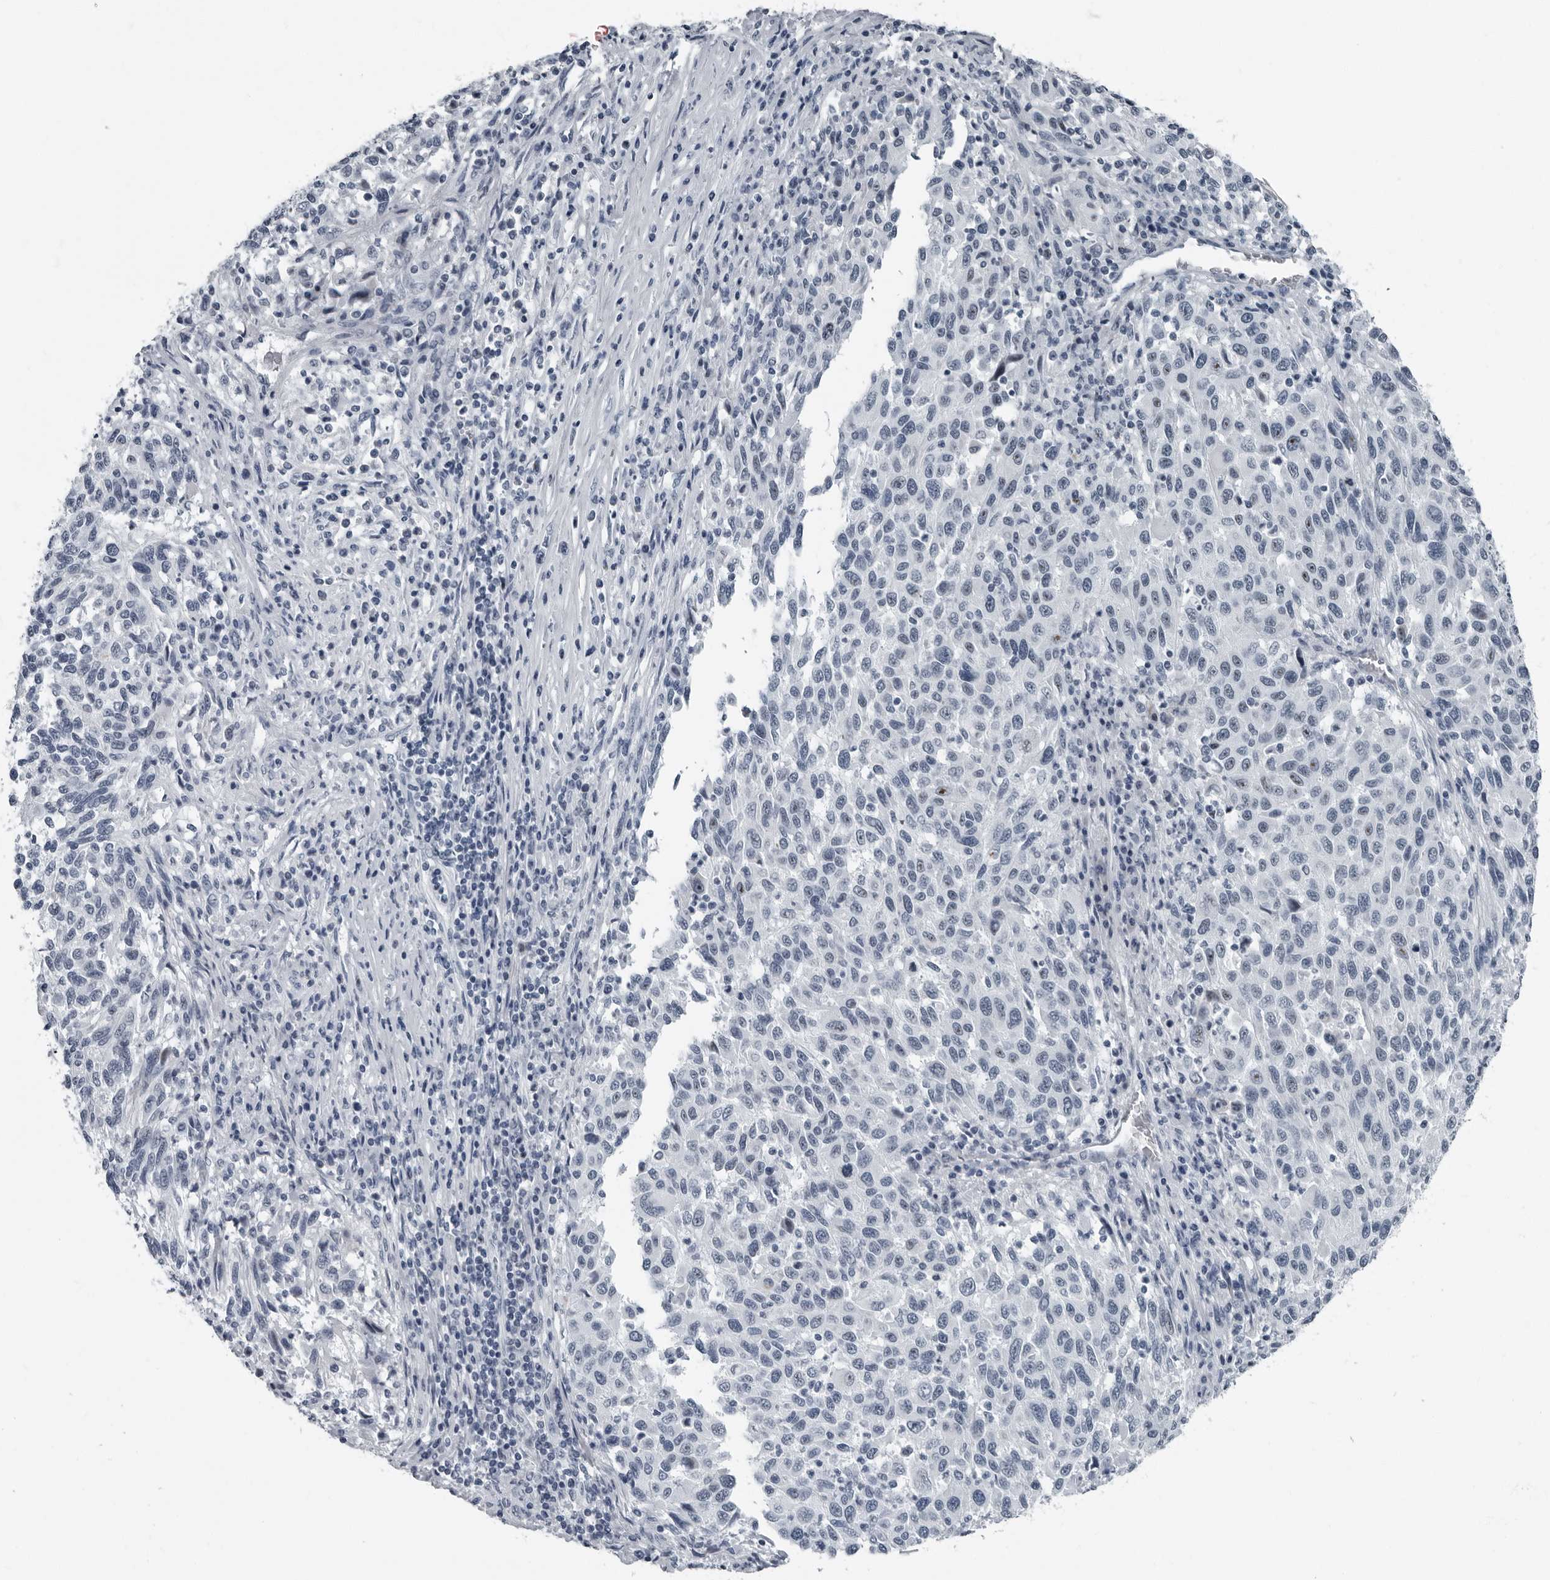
{"staining": {"intensity": "negative", "quantity": "none", "location": "none"}, "tissue": "melanoma", "cell_type": "Tumor cells", "image_type": "cancer", "snomed": [{"axis": "morphology", "description": "Malignant melanoma, Metastatic site"}, {"axis": "topography", "description": "Lymph node"}], "caption": "There is no significant positivity in tumor cells of melanoma.", "gene": "PDCD11", "patient": {"sex": "male", "age": 61}}